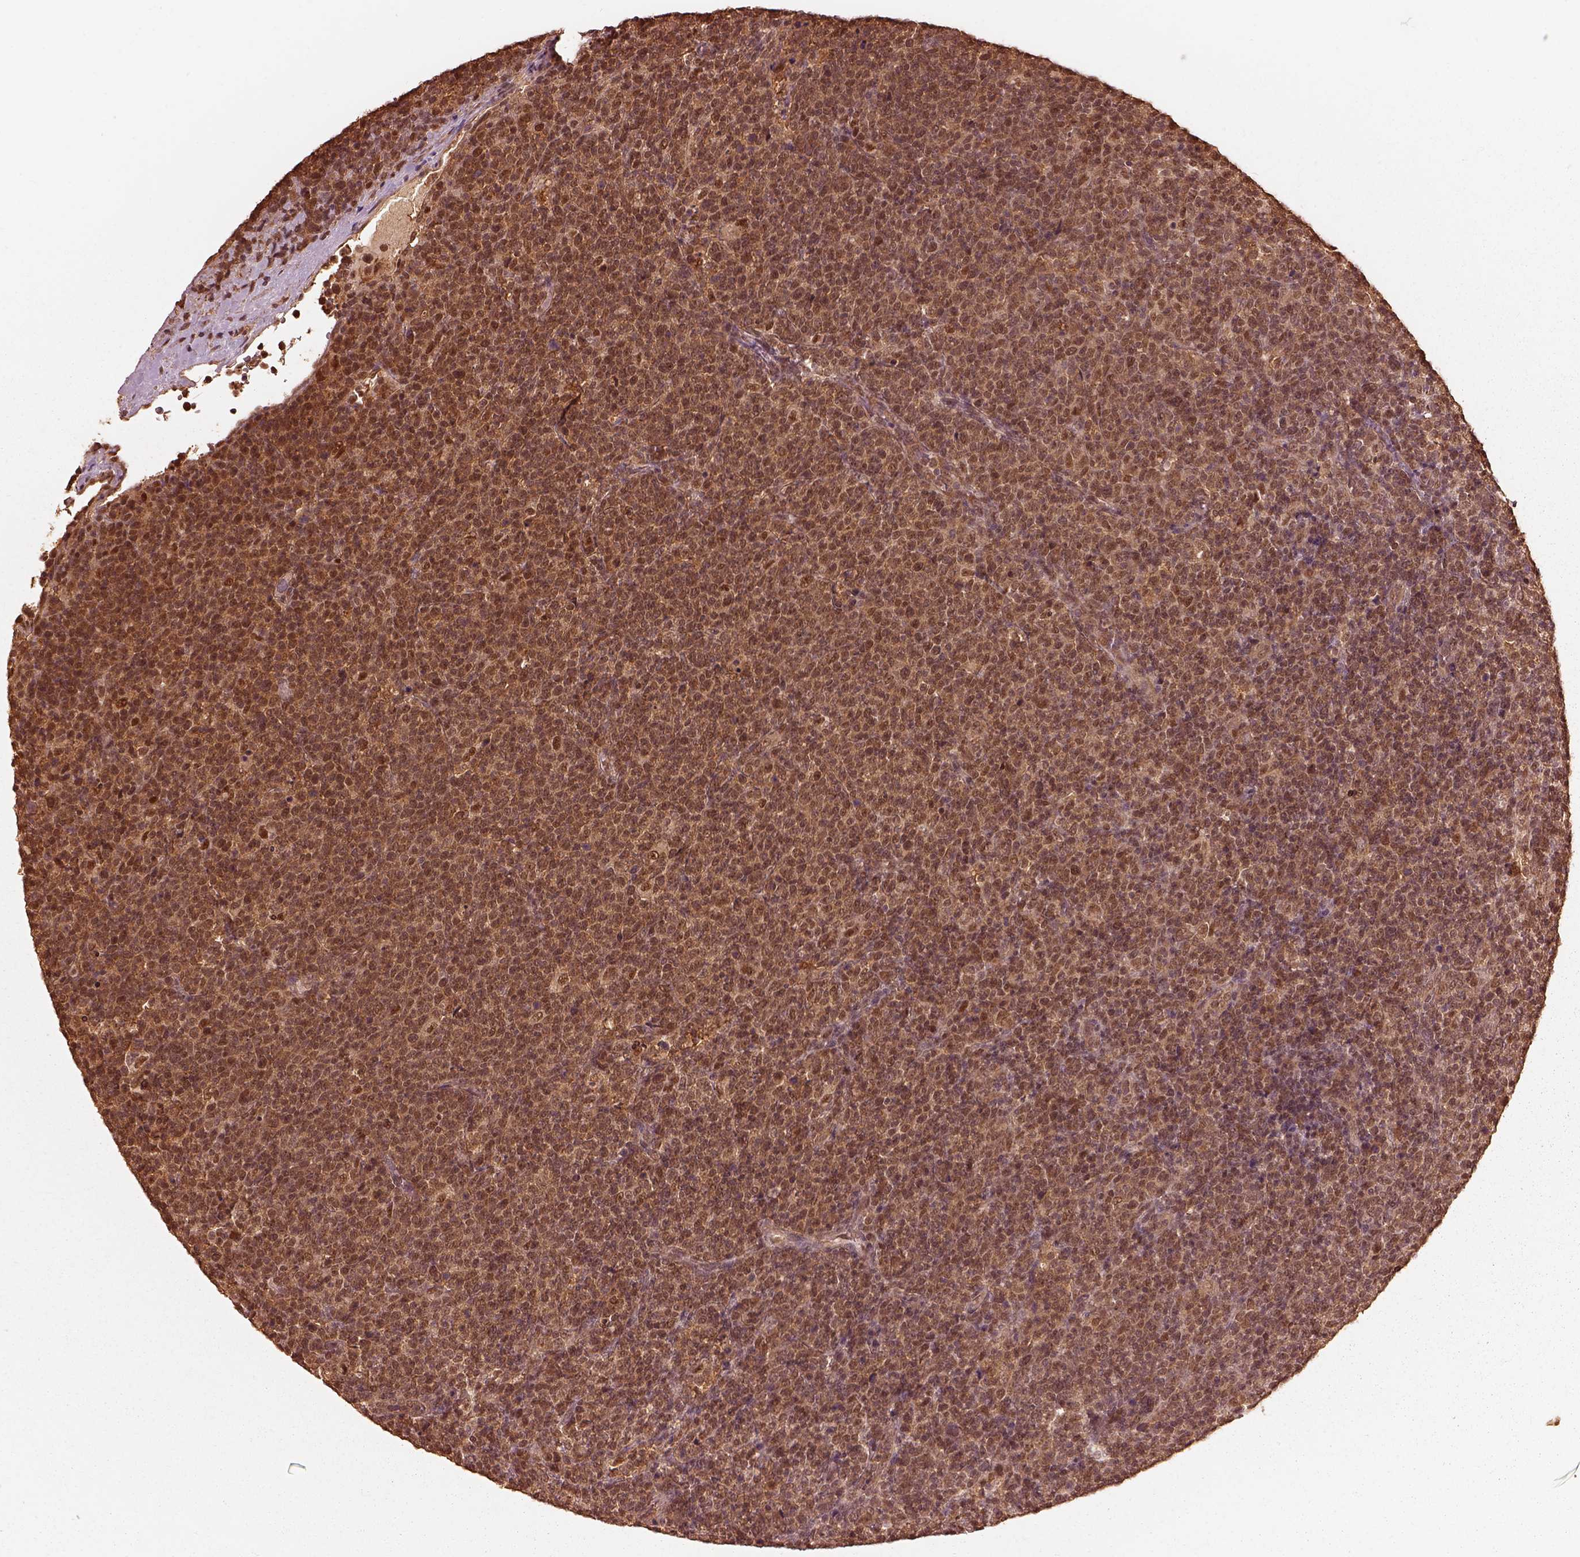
{"staining": {"intensity": "moderate", "quantity": ">75%", "location": "cytoplasmic/membranous"}, "tissue": "lymphoma", "cell_type": "Tumor cells", "image_type": "cancer", "snomed": [{"axis": "morphology", "description": "Malignant lymphoma, non-Hodgkin's type, High grade"}, {"axis": "topography", "description": "Lymph node"}], "caption": "Lymphoma stained with immunohistochemistry (IHC) demonstrates moderate cytoplasmic/membranous expression in about >75% of tumor cells.", "gene": "PSMC5", "patient": {"sex": "male", "age": 61}}